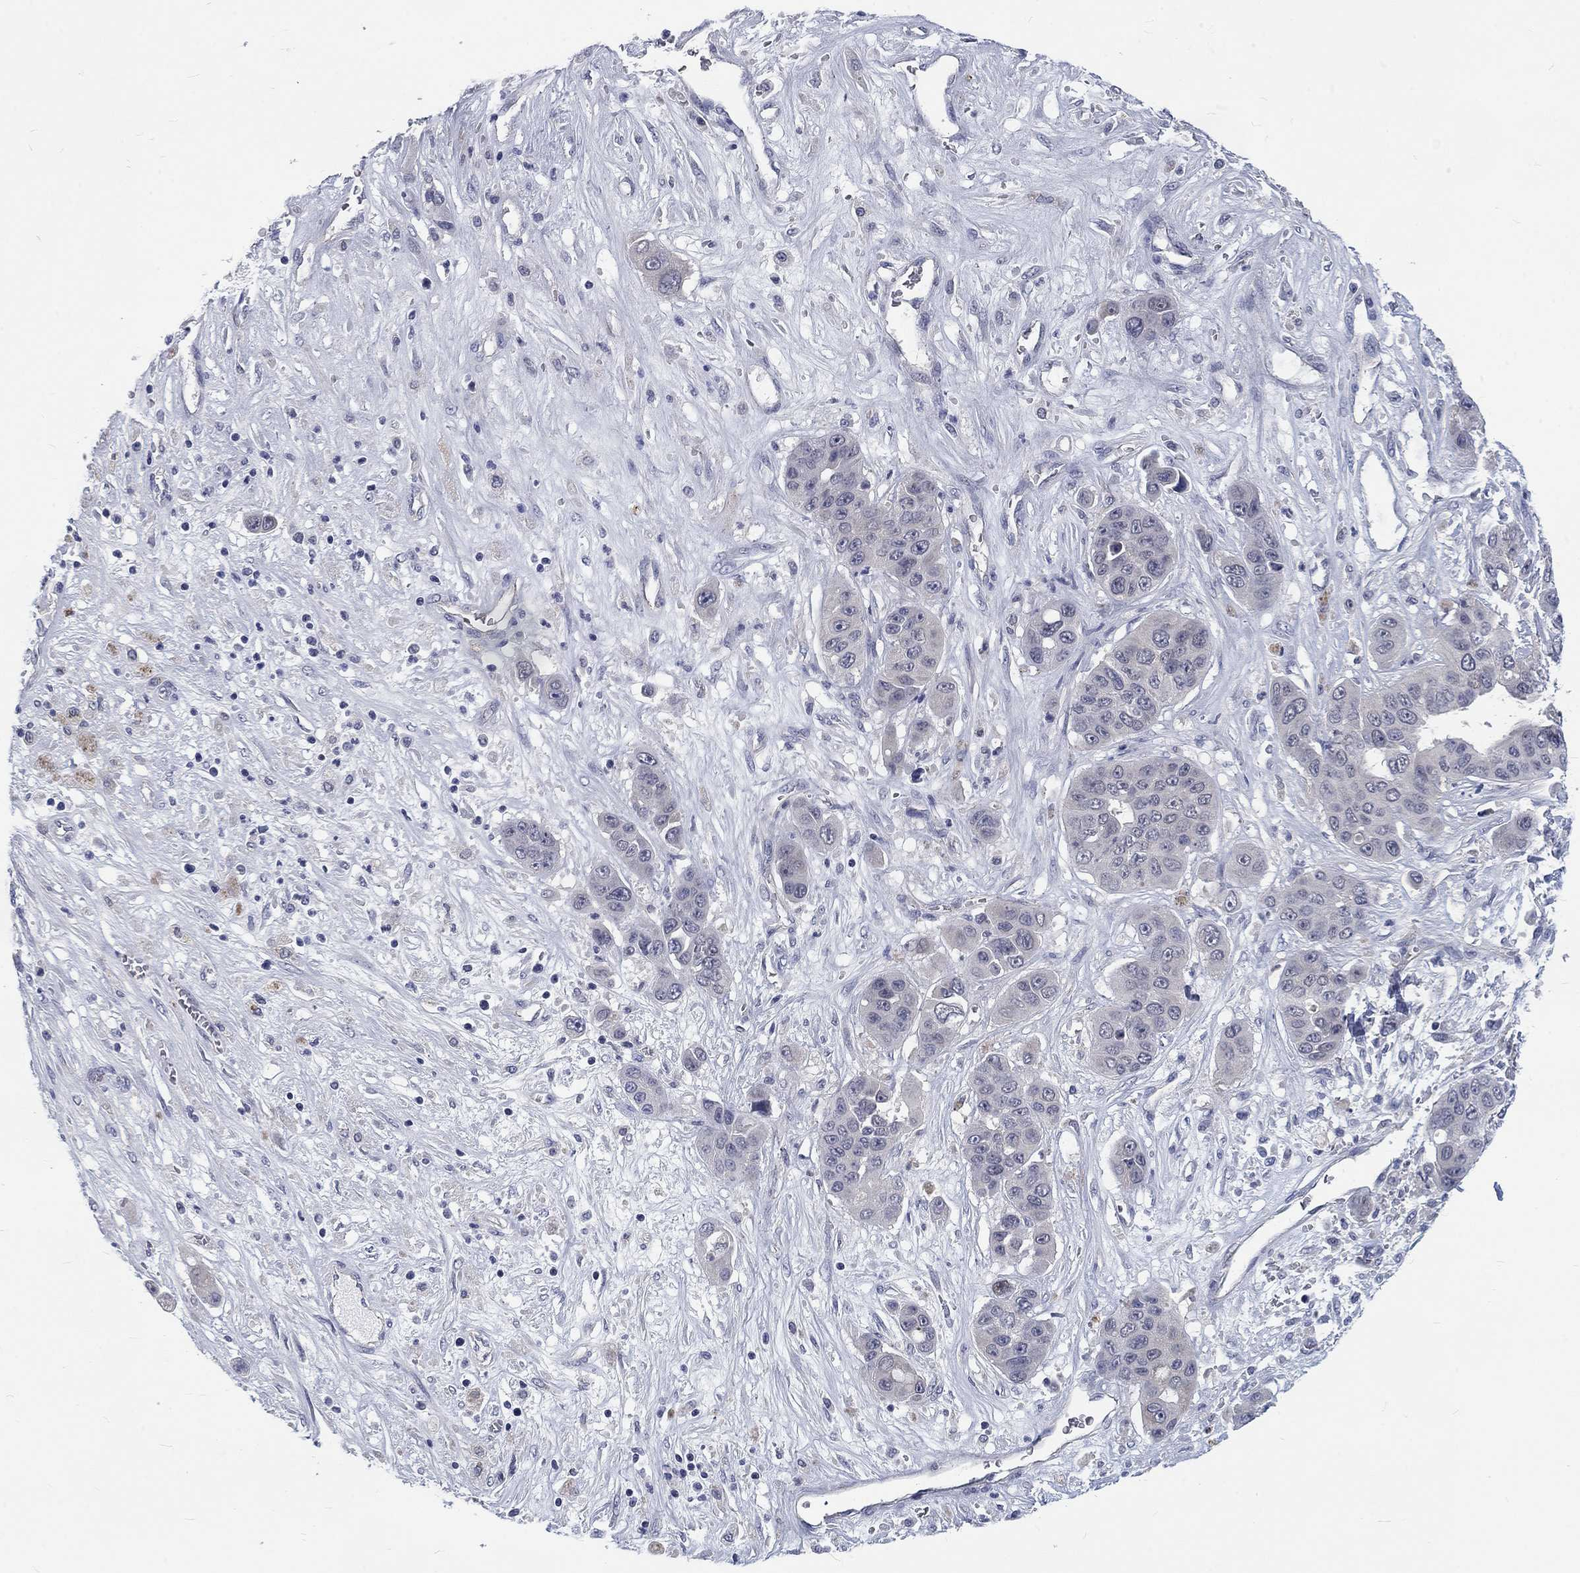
{"staining": {"intensity": "negative", "quantity": "none", "location": "none"}, "tissue": "liver cancer", "cell_type": "Tumor cells", "image_type": "cancer", "snomed": [{"axis": "morphology", "description": "Cholangiocarcinoma"}, {"axis": "topography", "description": "Liver"}], "caption": "The photomicrograph demonstrates no significant expression in tumor cells of liver cancer.", "gene": "PHKA1", "patient": {"sex": "female", "age": 52}}